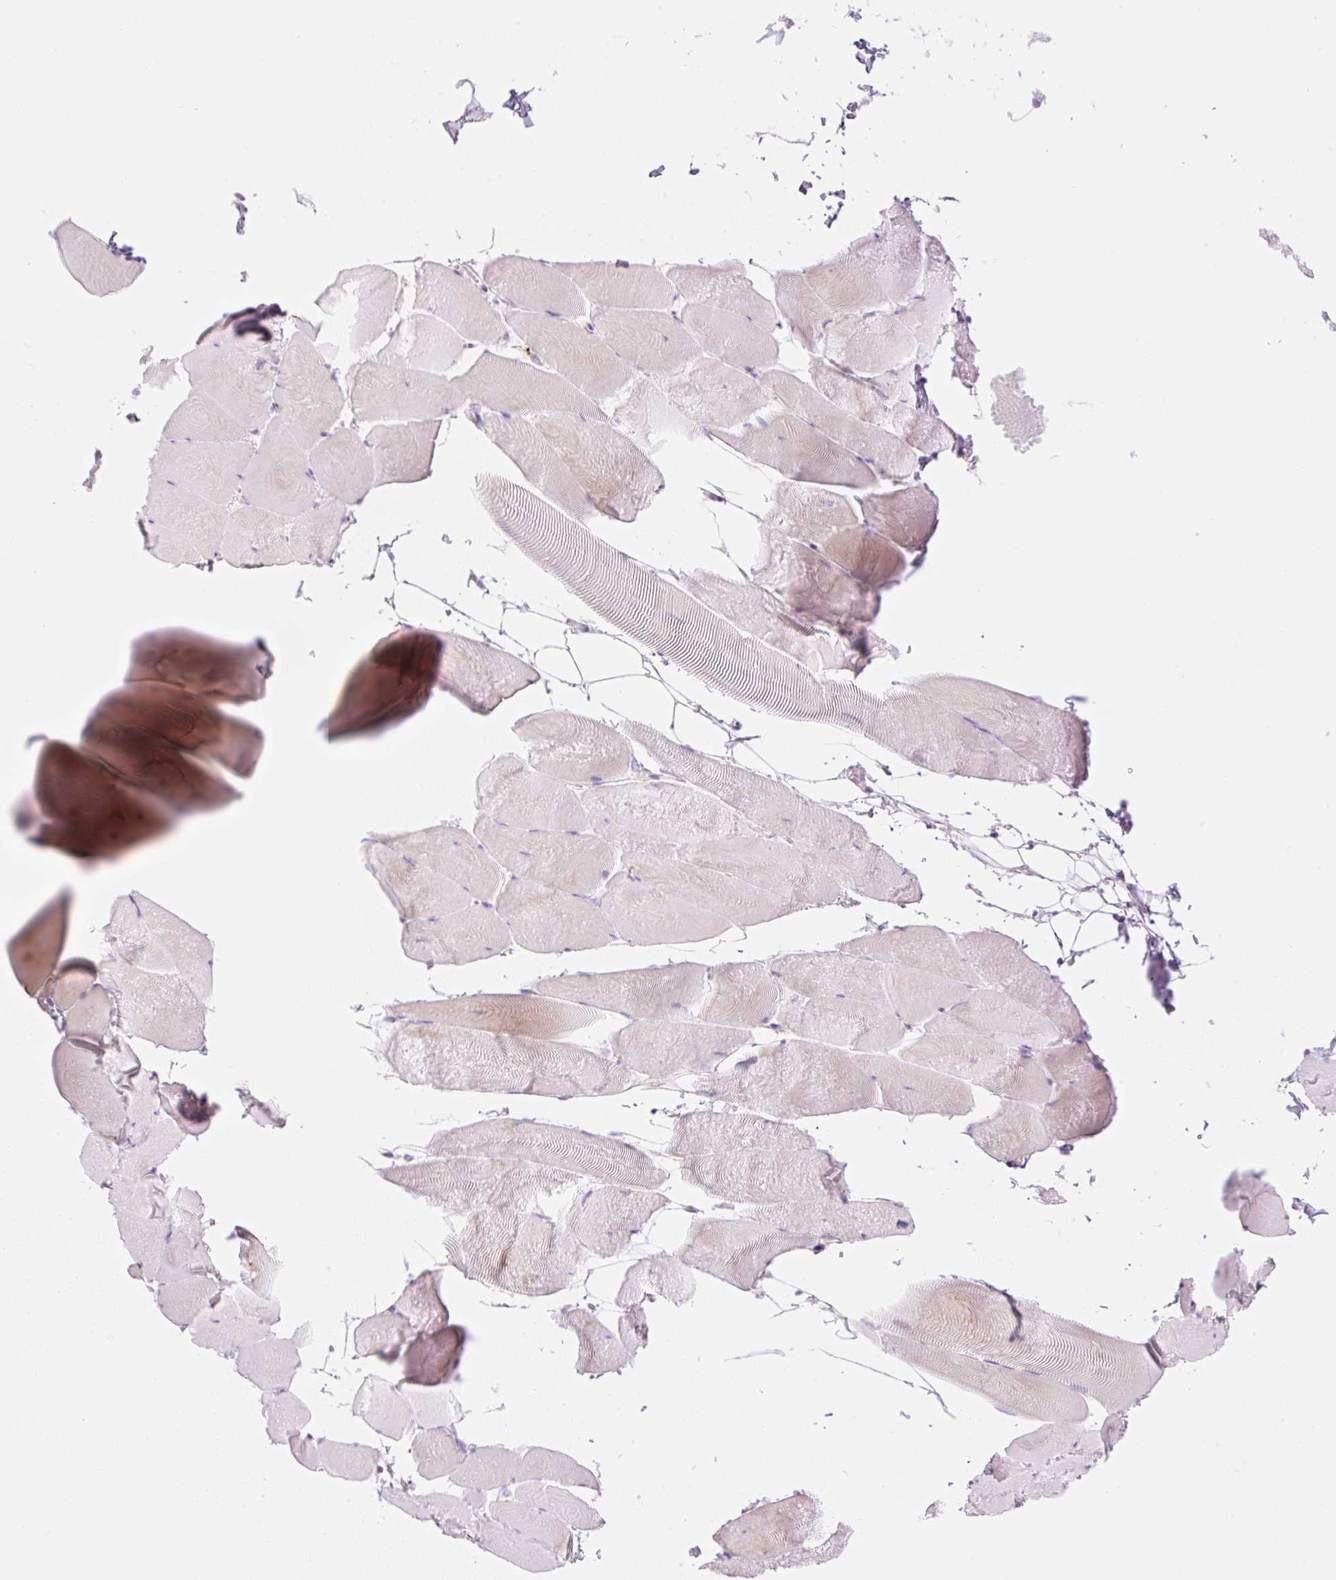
{"staining": {"intensity": "negative", "quantity": "none", "location": "none"}, "tissue": "skeletal muscle", "cell_type": "Myocytes", "image_type": "normal", "snomed": [{"axis": "morphology", "description": "Normal tissue, NOS"}, {"axis": "topography", "description": "Skeletal muscle"}], "caption": "Protein analysis of unremarkable skeletal muscle reveals no significant expression in myocytes. (DAB (3,3'-diaminobenzidine) immunohistochemistry (IHC) with hematoxylin counter stain).", "gene": "SPRYD4", "patient": {"sex": "female", "age": 64}}